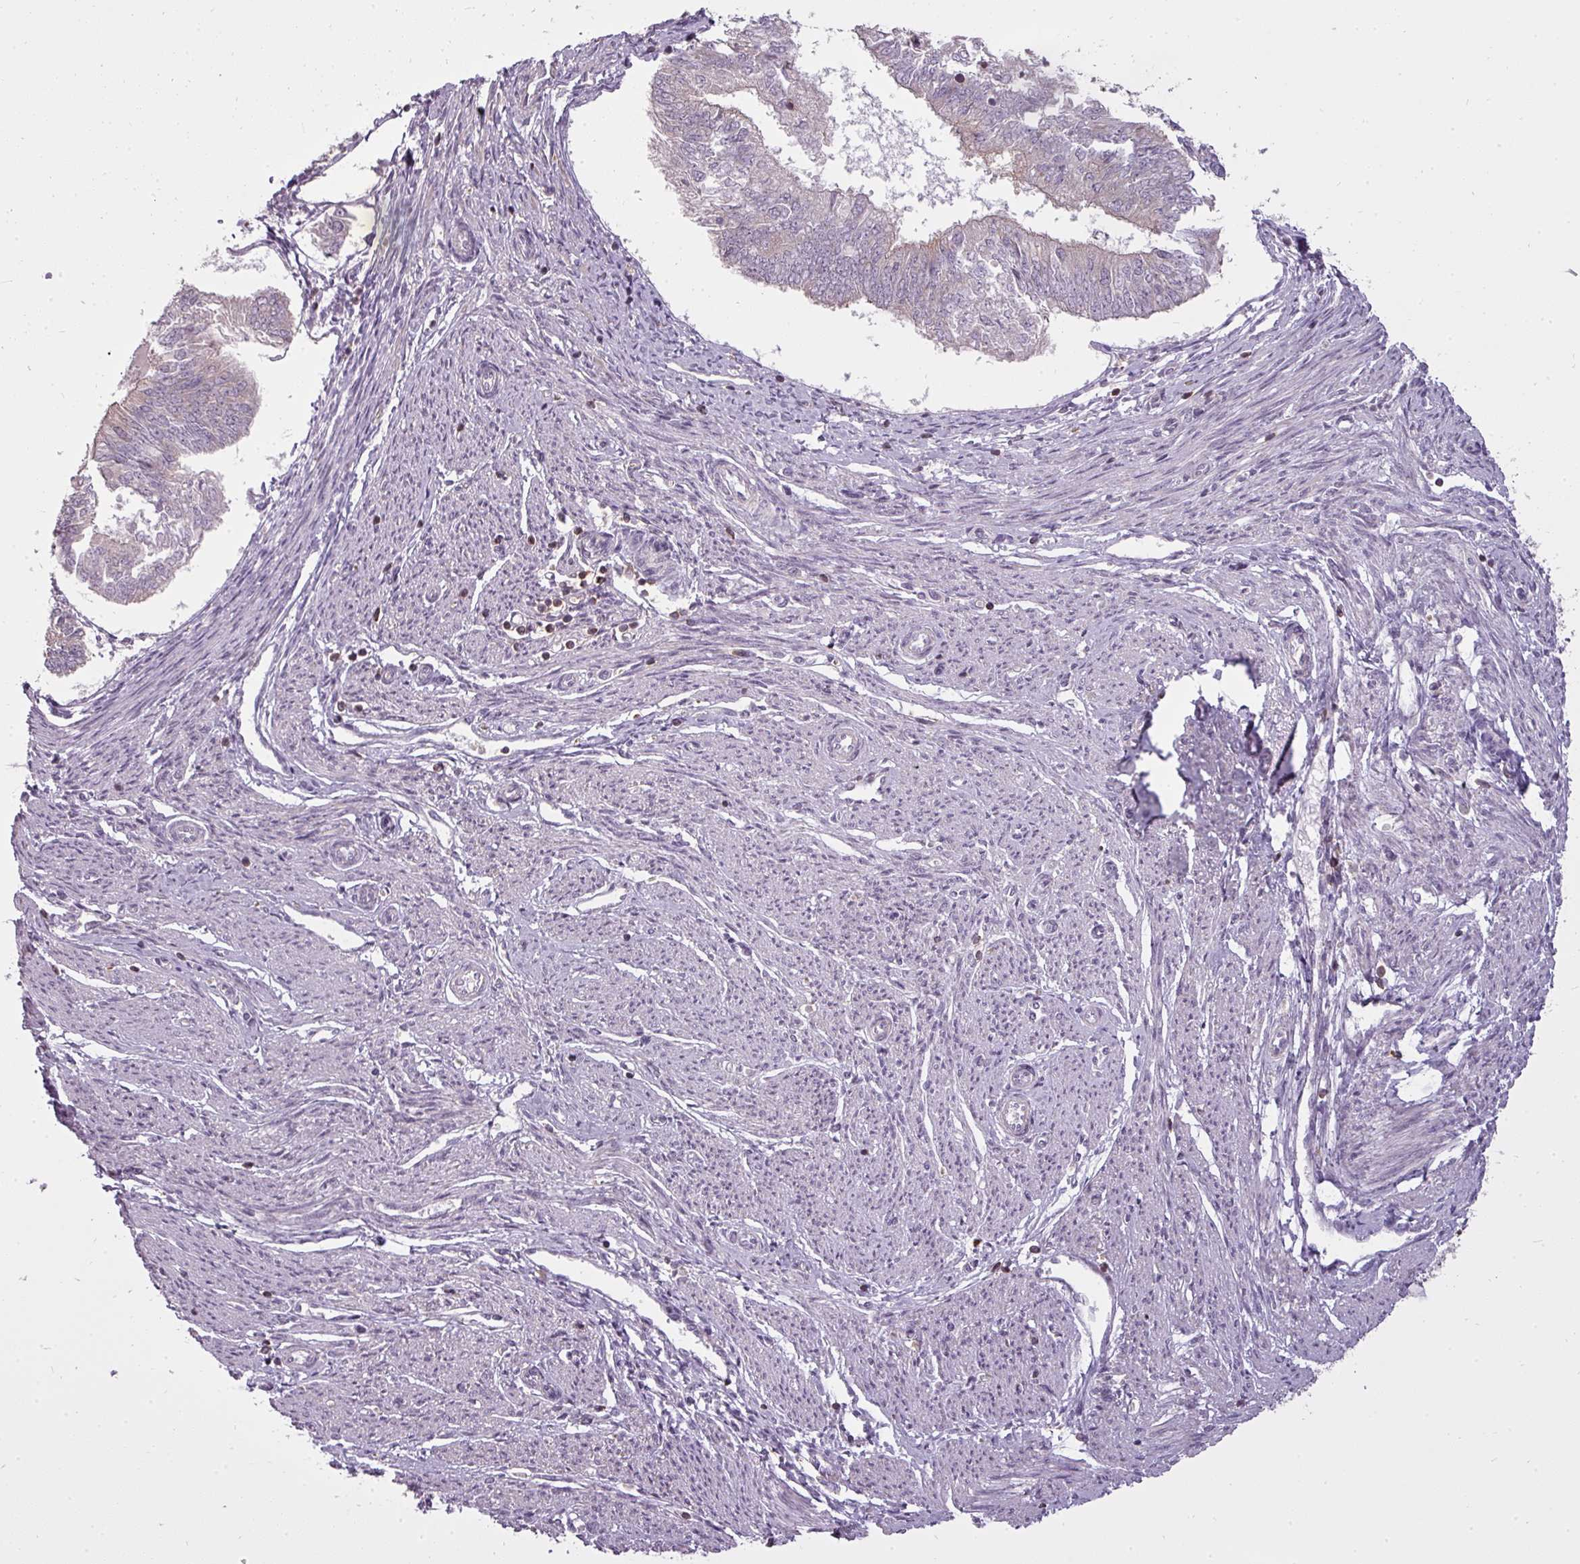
{"staining": {"intensity": "negative", "quantity": "none", "location": "none"}, "tissue": "endometrial cancer", "cell_type": "Tumor cells", "image_type": "cancer", "snomed": [{"axis": "morphology", "description": "Adenocarcinoma, NOS"}, {"axis": "topography", "description": "Endometrium"}], "caption": "A high-resolution photomicrograph shows immunohistochemistry (IHC) staining of endometrial cancer (adenocarcinoma), which demonstrates no significant expression in tumor cells.", "gene": "STK4", "patient": {"sex": "female", "age": 58}}